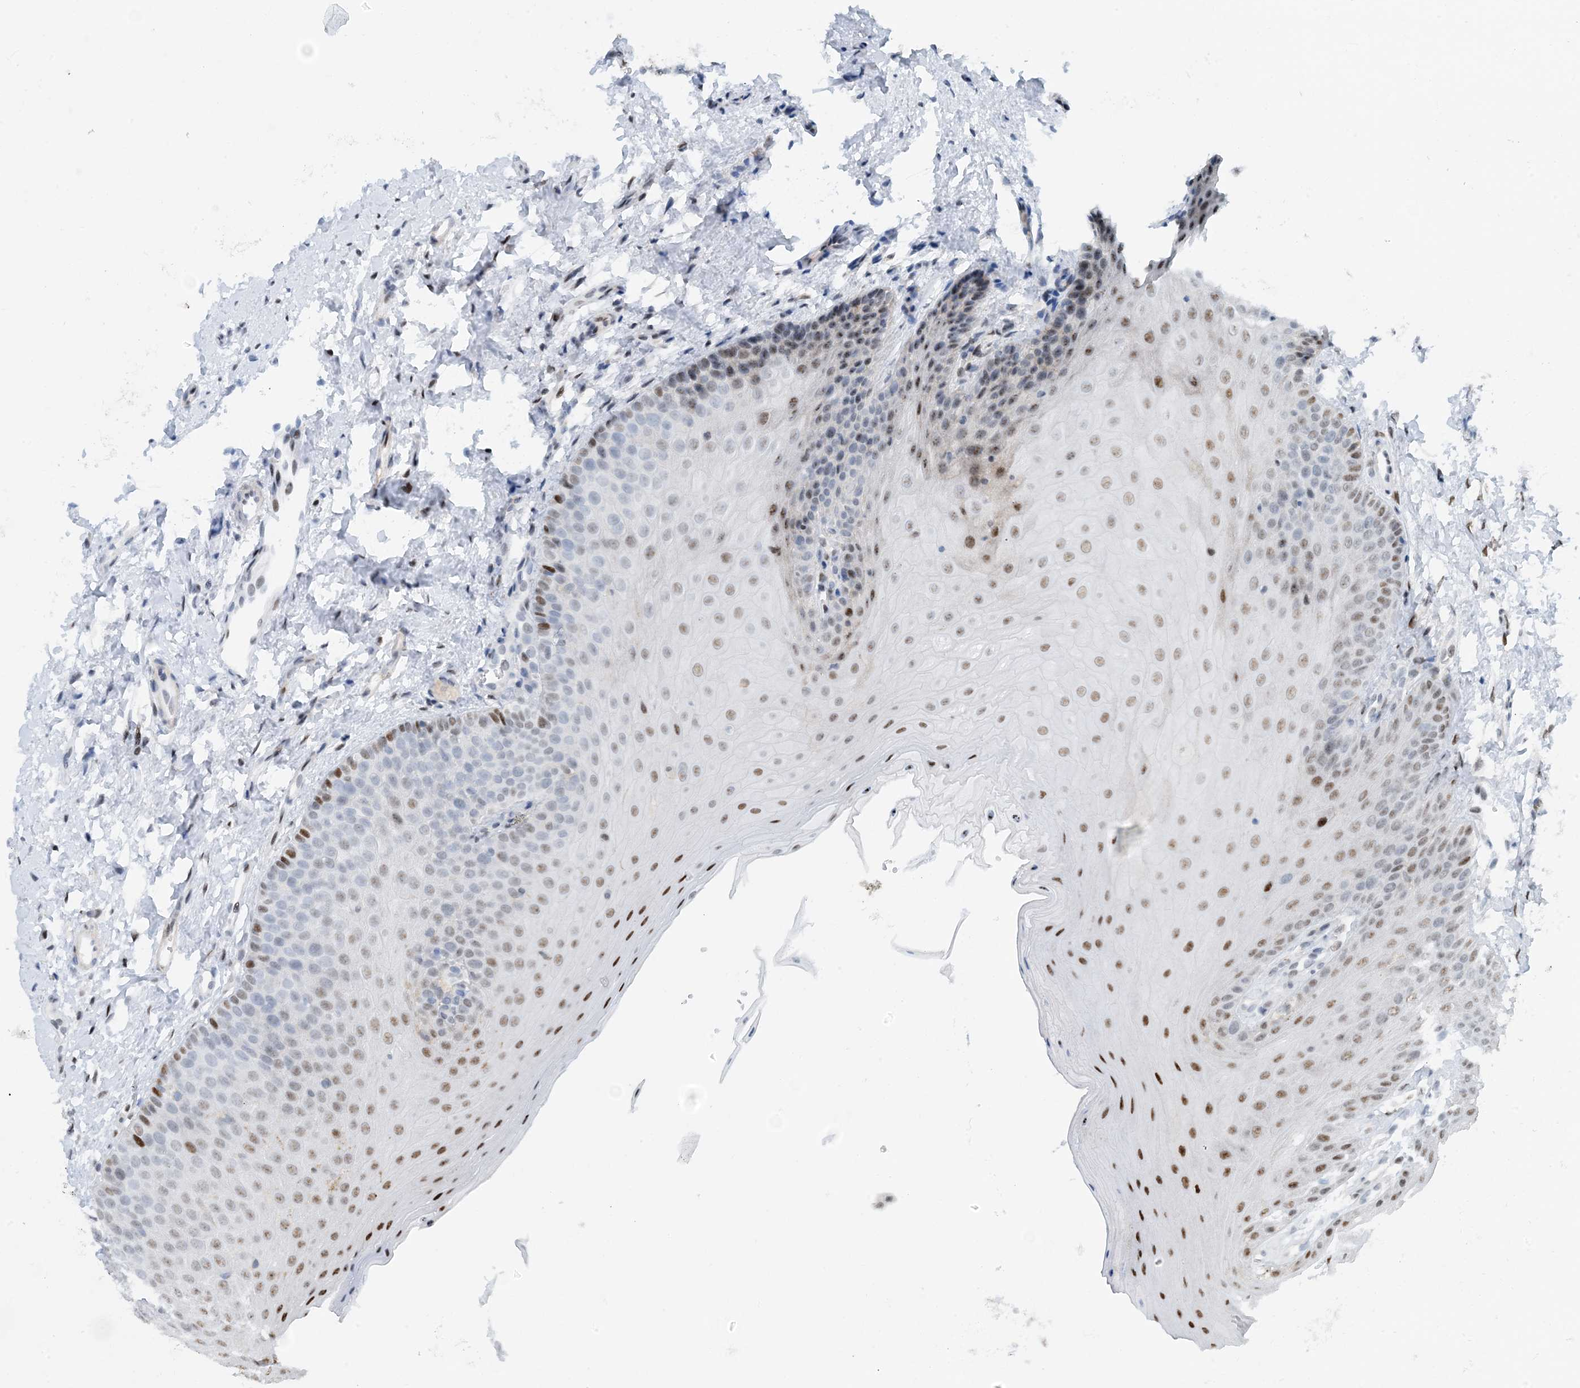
{"staining": {"intensity": "strong", "quantity": "<25%", "location": "nuclear"}, "tissue": "oral mucosa", "cell_type": "Squamous epithelial cells", "image_type": "normal", "snomed": [{"axis": "morphology", "description": "Normal tissue, NOS"}, {"axis": "topography", "description": "Oral tissue"}], "caption": "Immunohistochemical staining of normal oral mucosa reveals medium levels of strong nuclear expression in approximately <25% of squamous epithelial cells. (brown staining indicates protein expression, while blue staining denotes nuclei).", "gene": "HEMK1", "patient": {"sex": "female", "age": 68}}